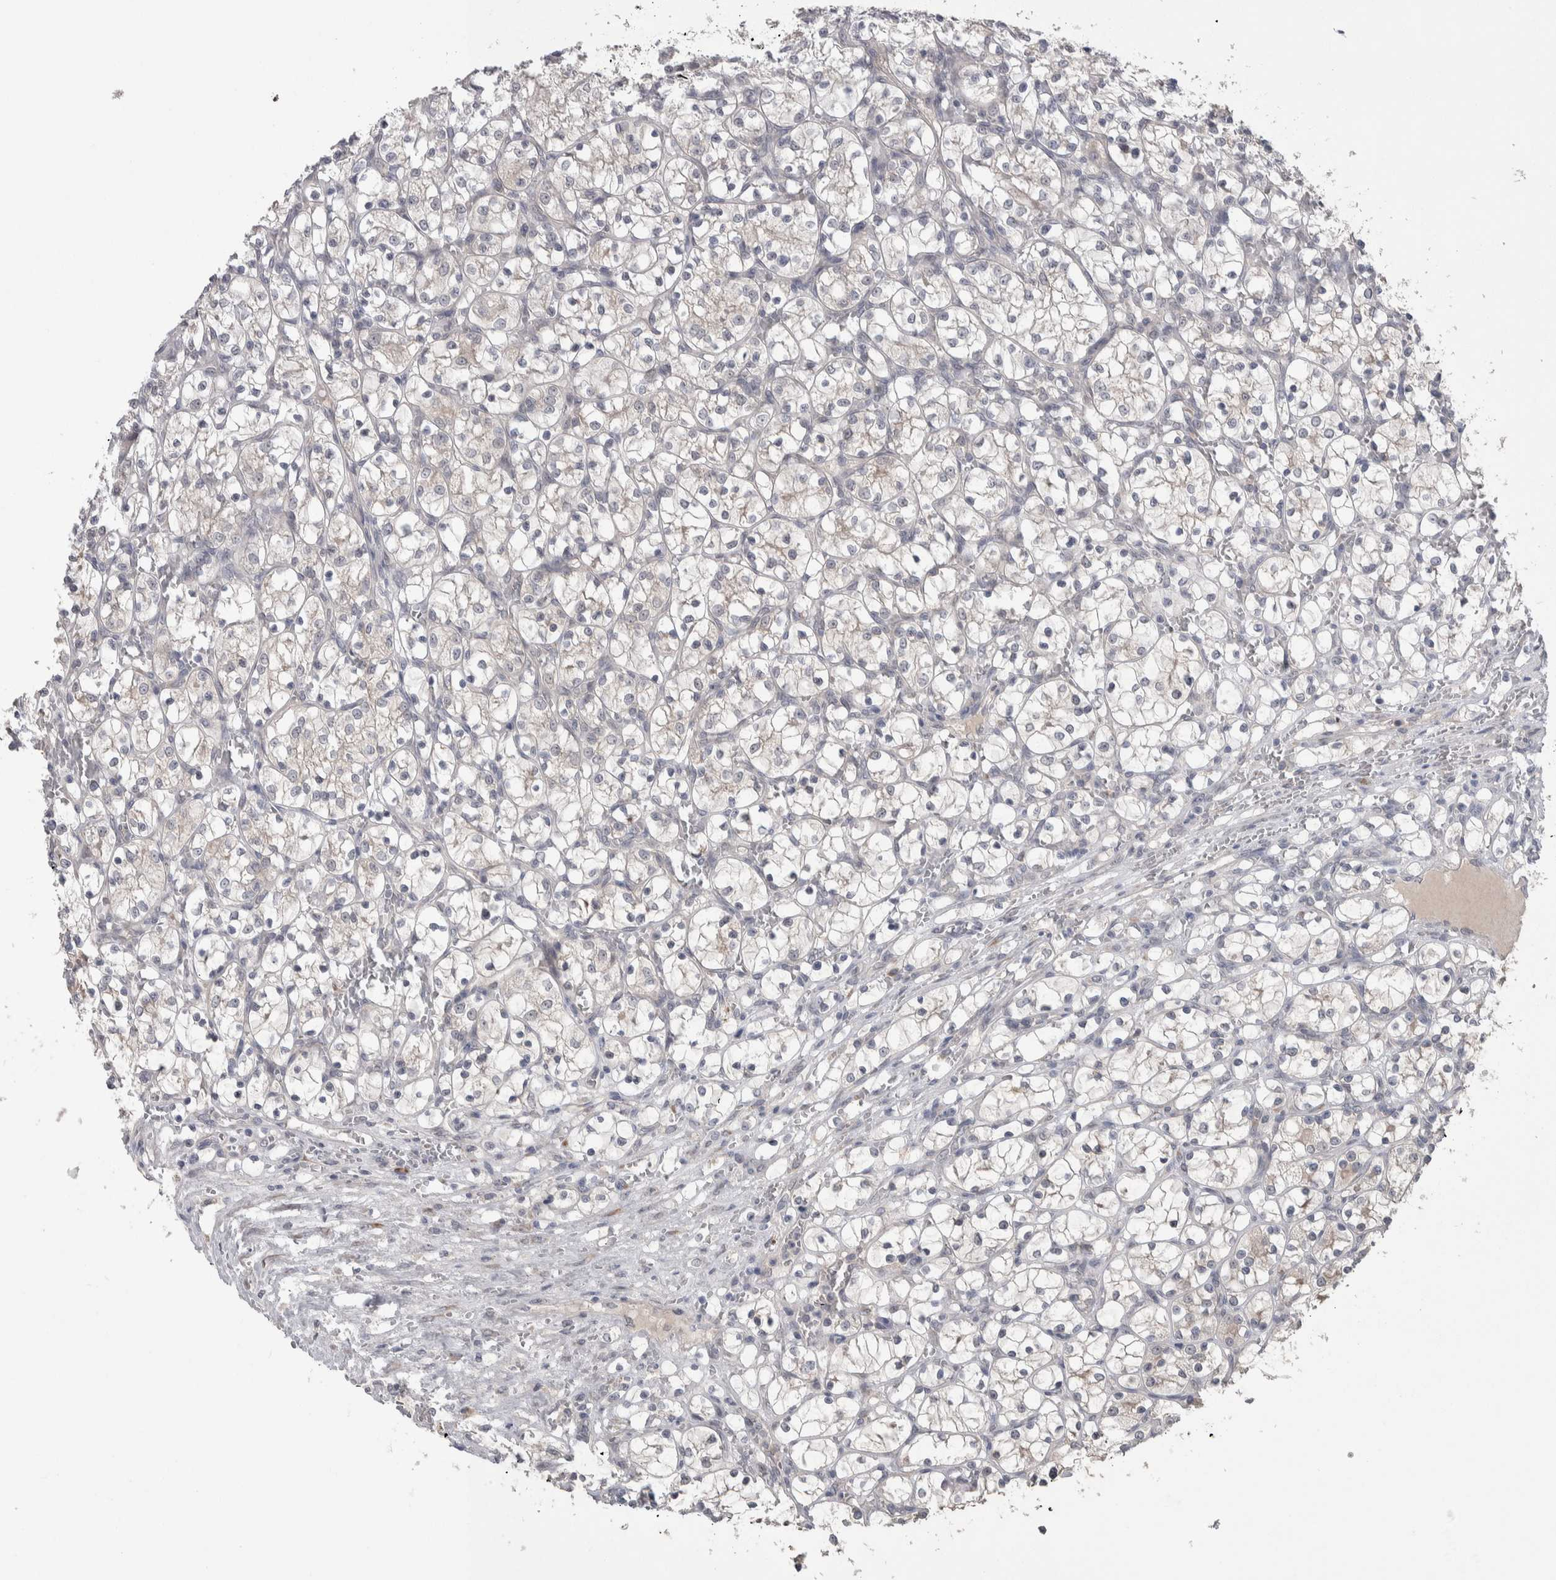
{"staining": {"intensity": "negative", "quantity": "none", "location": "none"}, "tissue": "renal cancer", "cell_type": "Tumor cells", "image_type": "cancer", "snomed": [{"axis": "morphology", "description": "Adenocarcinoma, NOS"}, {"axis": "topography", "description": "Kidney"}], "caption": "Tumor cells show no significant positivity in adenocarcinoma (renal).", "gene": "CUL2", "patient": {"sex": "female", "age": 69}}